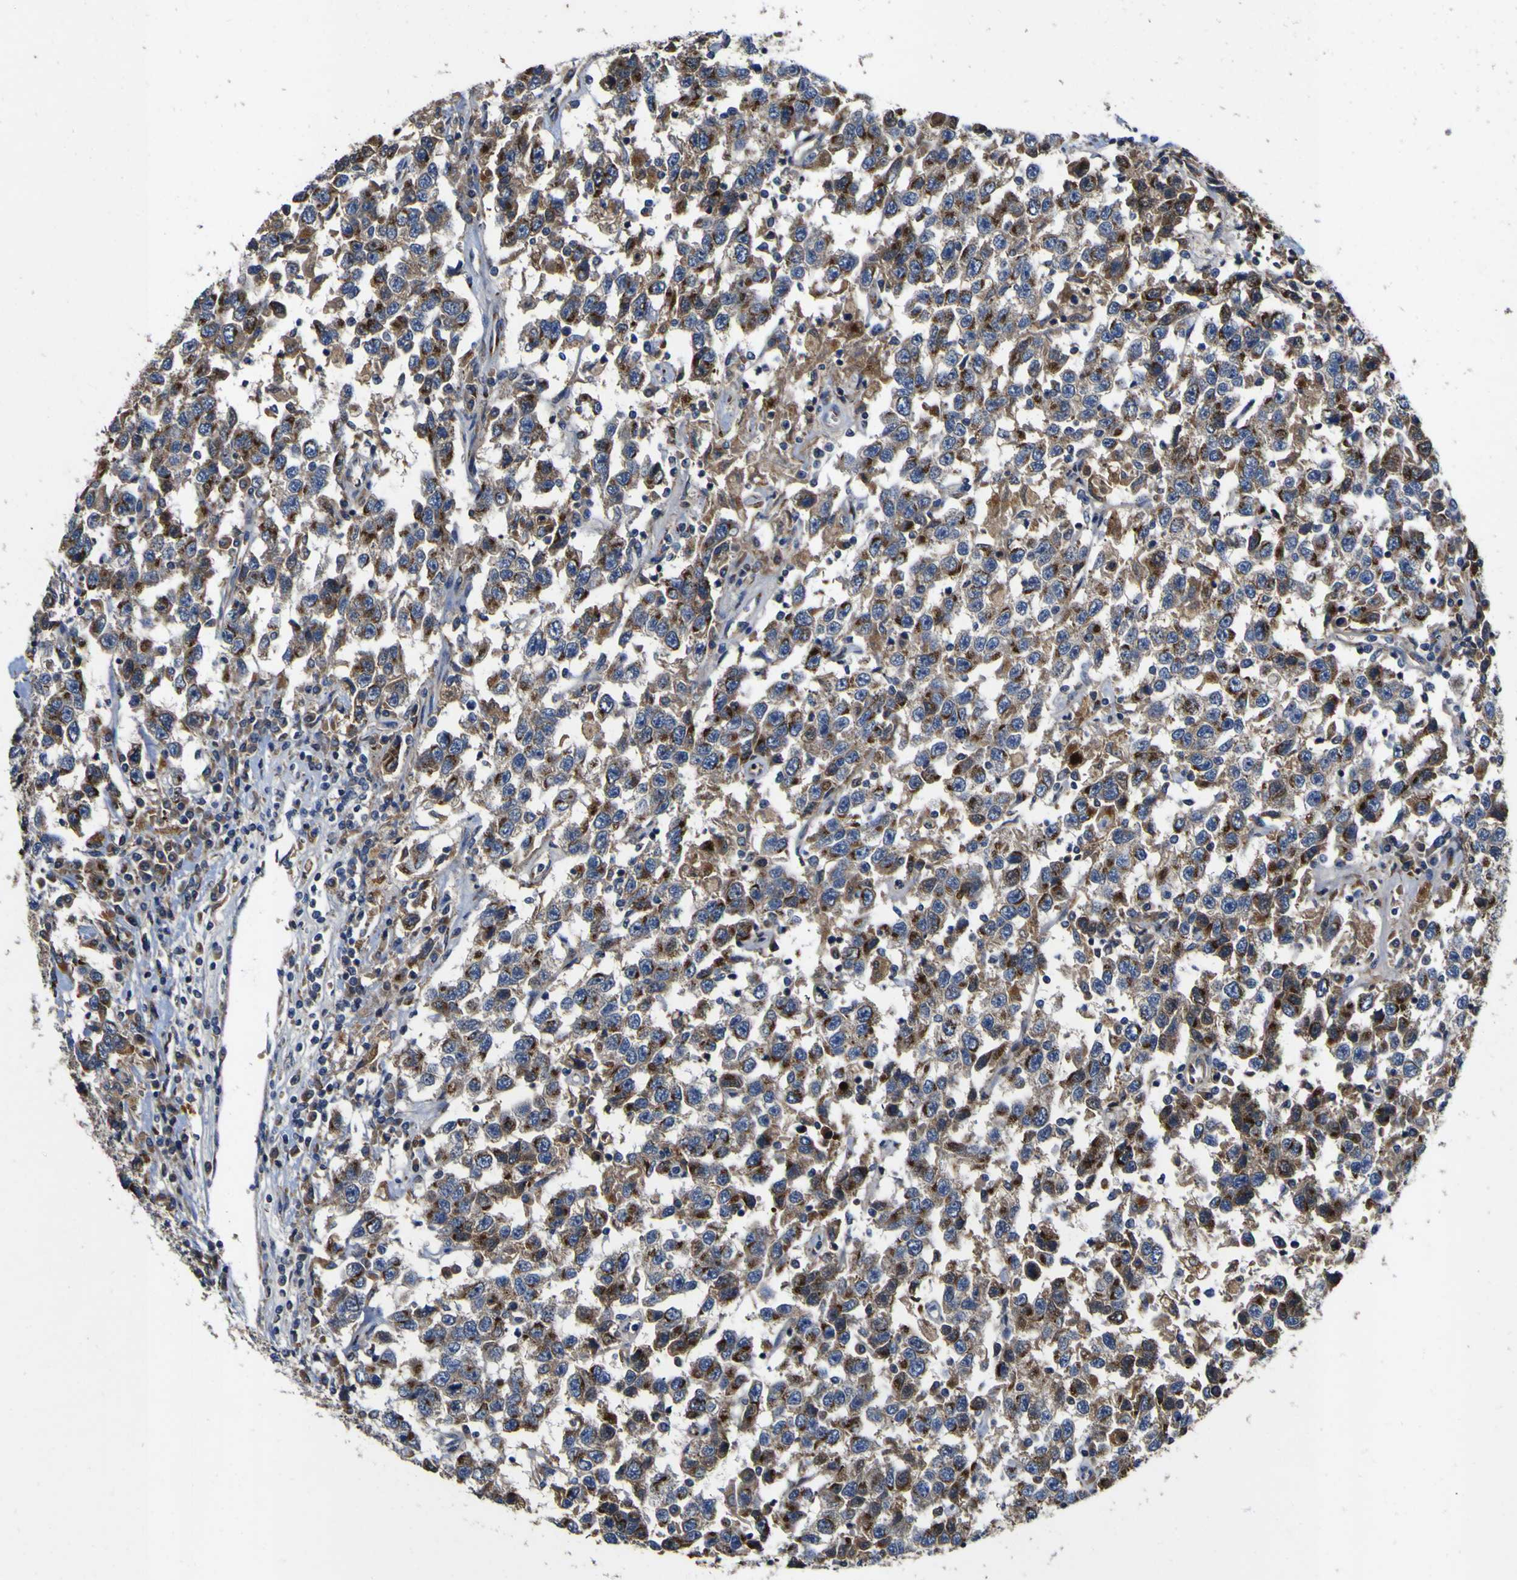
{"staining": {"intensity": "strong", "quantity": ">75%", "location": "cytoplasmic/membranous"}, "tissue": "testis cancer", "cell_type": "Tumor cells", "image_type": "cancer", "snomed": [{"axis": "morphology", "description": "Seminoma, NOS"}, {"axis": "topography", "description": "Testis"}], "caption": "An immunohistochemistry (IHC) micrograph of tumor tissue is shown. Protein staining in brown shows strong cytoplasmic/membranous positivity in testis cancer (seminoma) within tumor cells.", "gene": "COA1", "patient": {"sex": "male", "age": 41}}